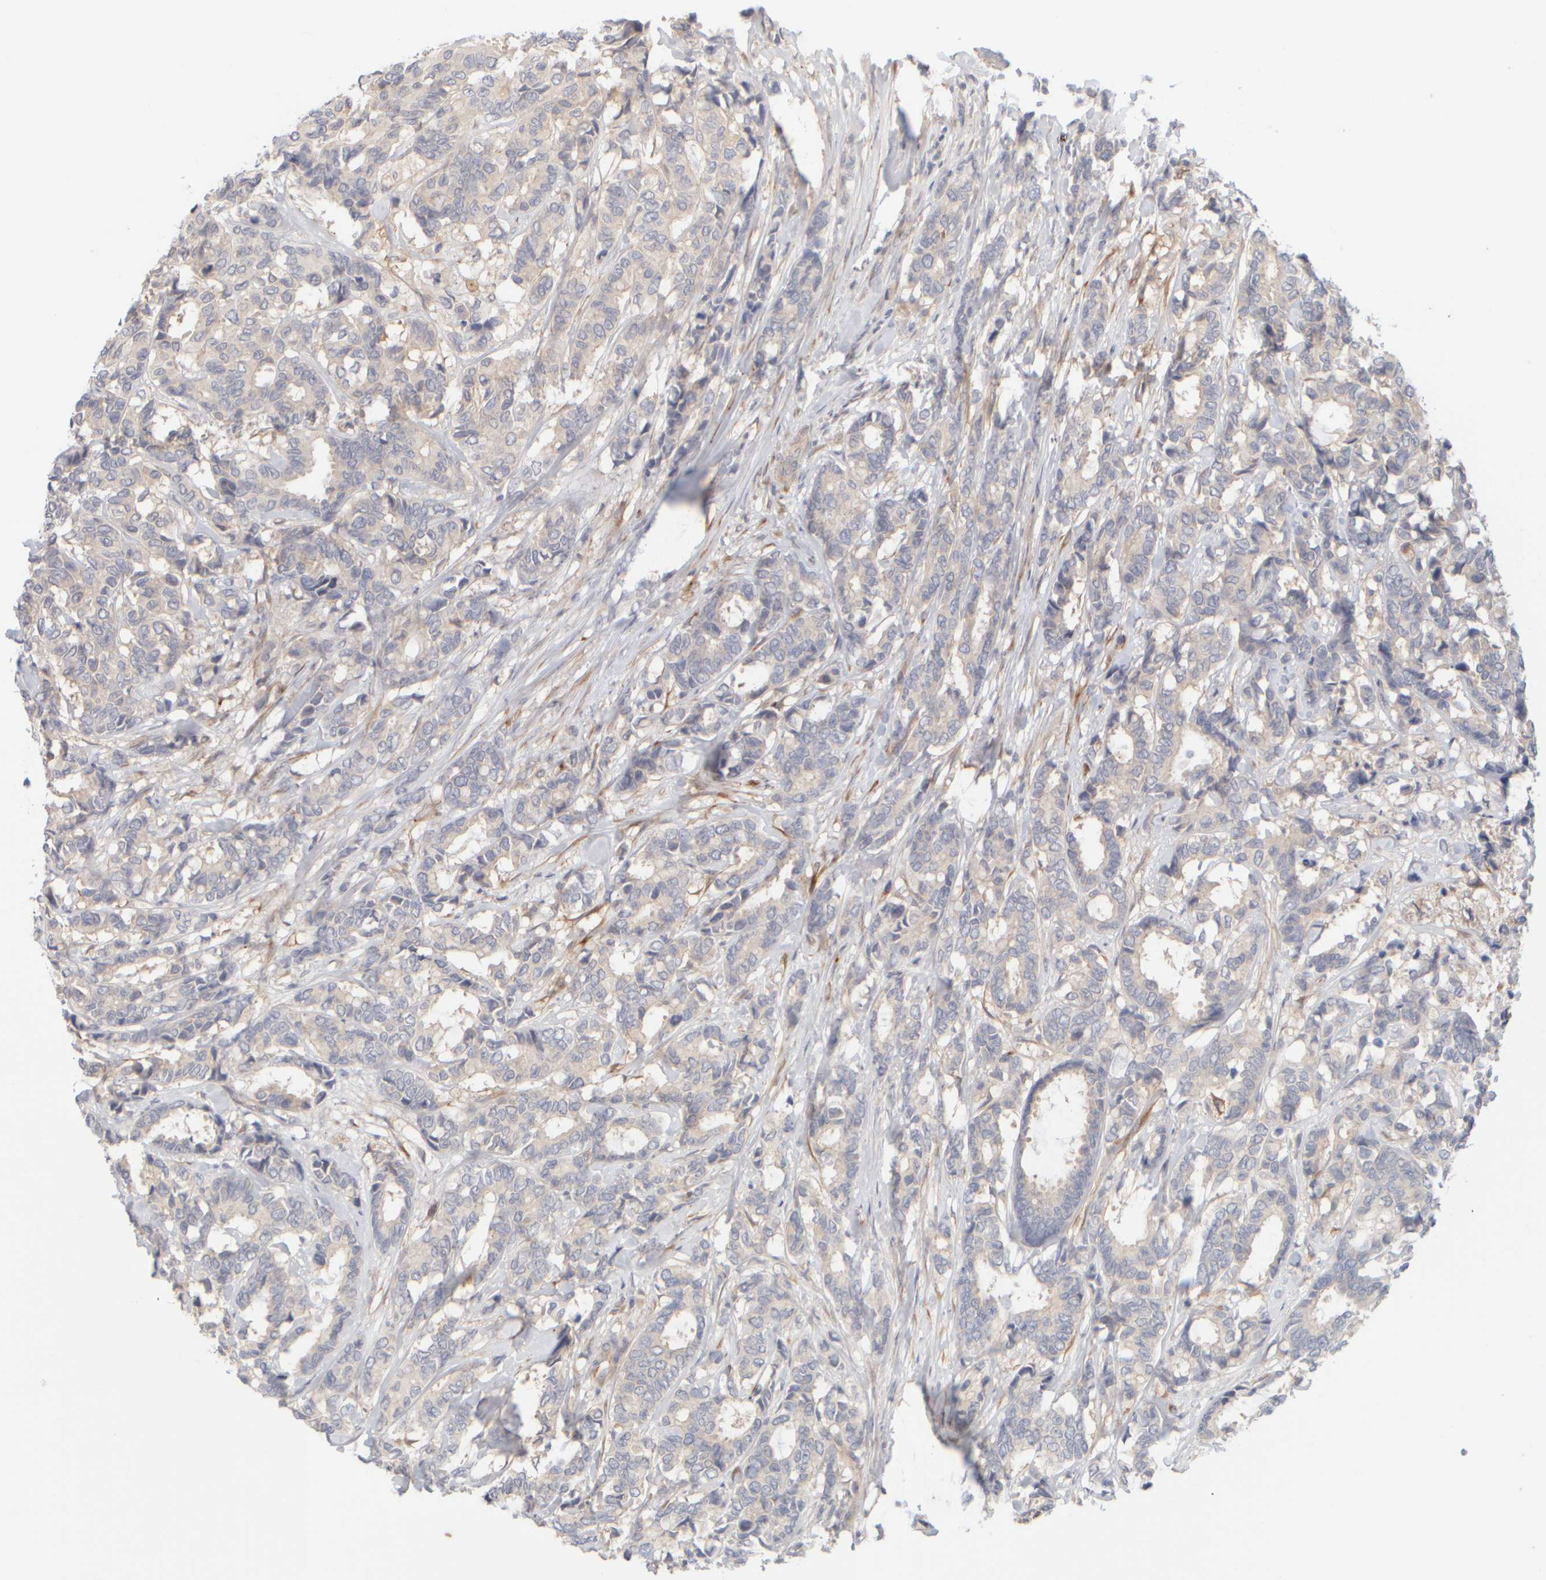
{"staining": {"intensity": "weak", "quantity": "25%-75%", "location": "cytoplasmic/membranous"}, "tissue": "breast cancer", "cell_type": "Tumor cells", "image_type": "cancer", "snomed": [{"axis": "morphology", "description": "Duct carcinoma"}, {"axis": "topography", "description": "Breast"}], "caption": "This is an image of IHC staining of breast cancer (infiltrating ductal carcinoma), which shows weak staining in the cytoplasmic/membranous of tumor cells.", "gene": "GOPC", "patient": {"sex": "female", "age": 87}}